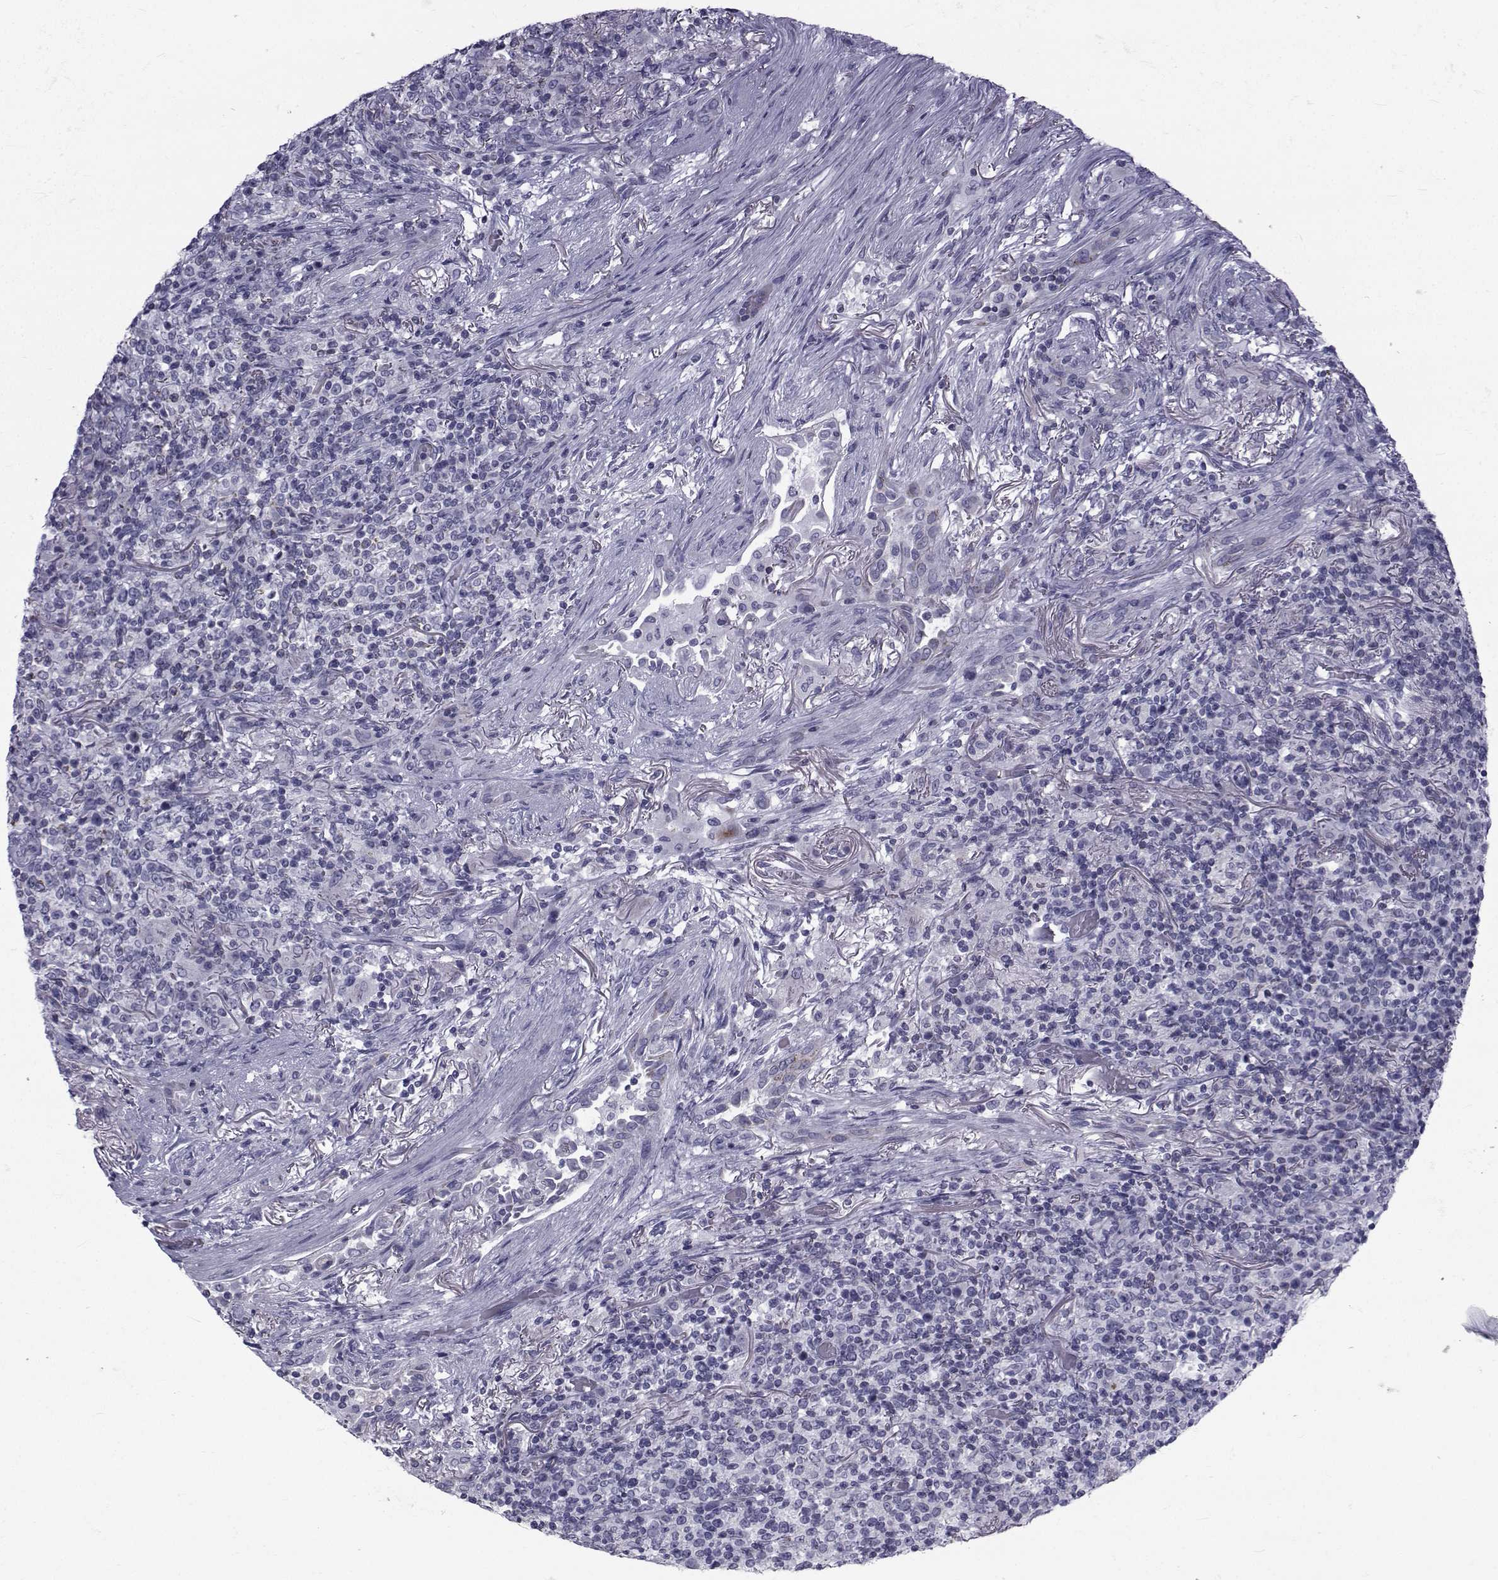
{"staining": {"intensity": "negative", "quantity": "none", "location": "none"}, "tissue": "lymphoma", "cell_type": "Tumor cells", "image_type": "cancer", "snomed": [{"axis": "morphology", "description": "Malignant lymphoma, non-Hodgkin's type, High grade"}, {"axis": "topography", "description": "Lung"}], "caption": "The histopathology image displays no significant positivity in tumor cells of malignant lymphoma, non-Hodgkin's type (high-grade). (DAB immunohistochemistry, high magnification).", "gene": "FDXR", "patient": {"sex": "male", "age": 79}}